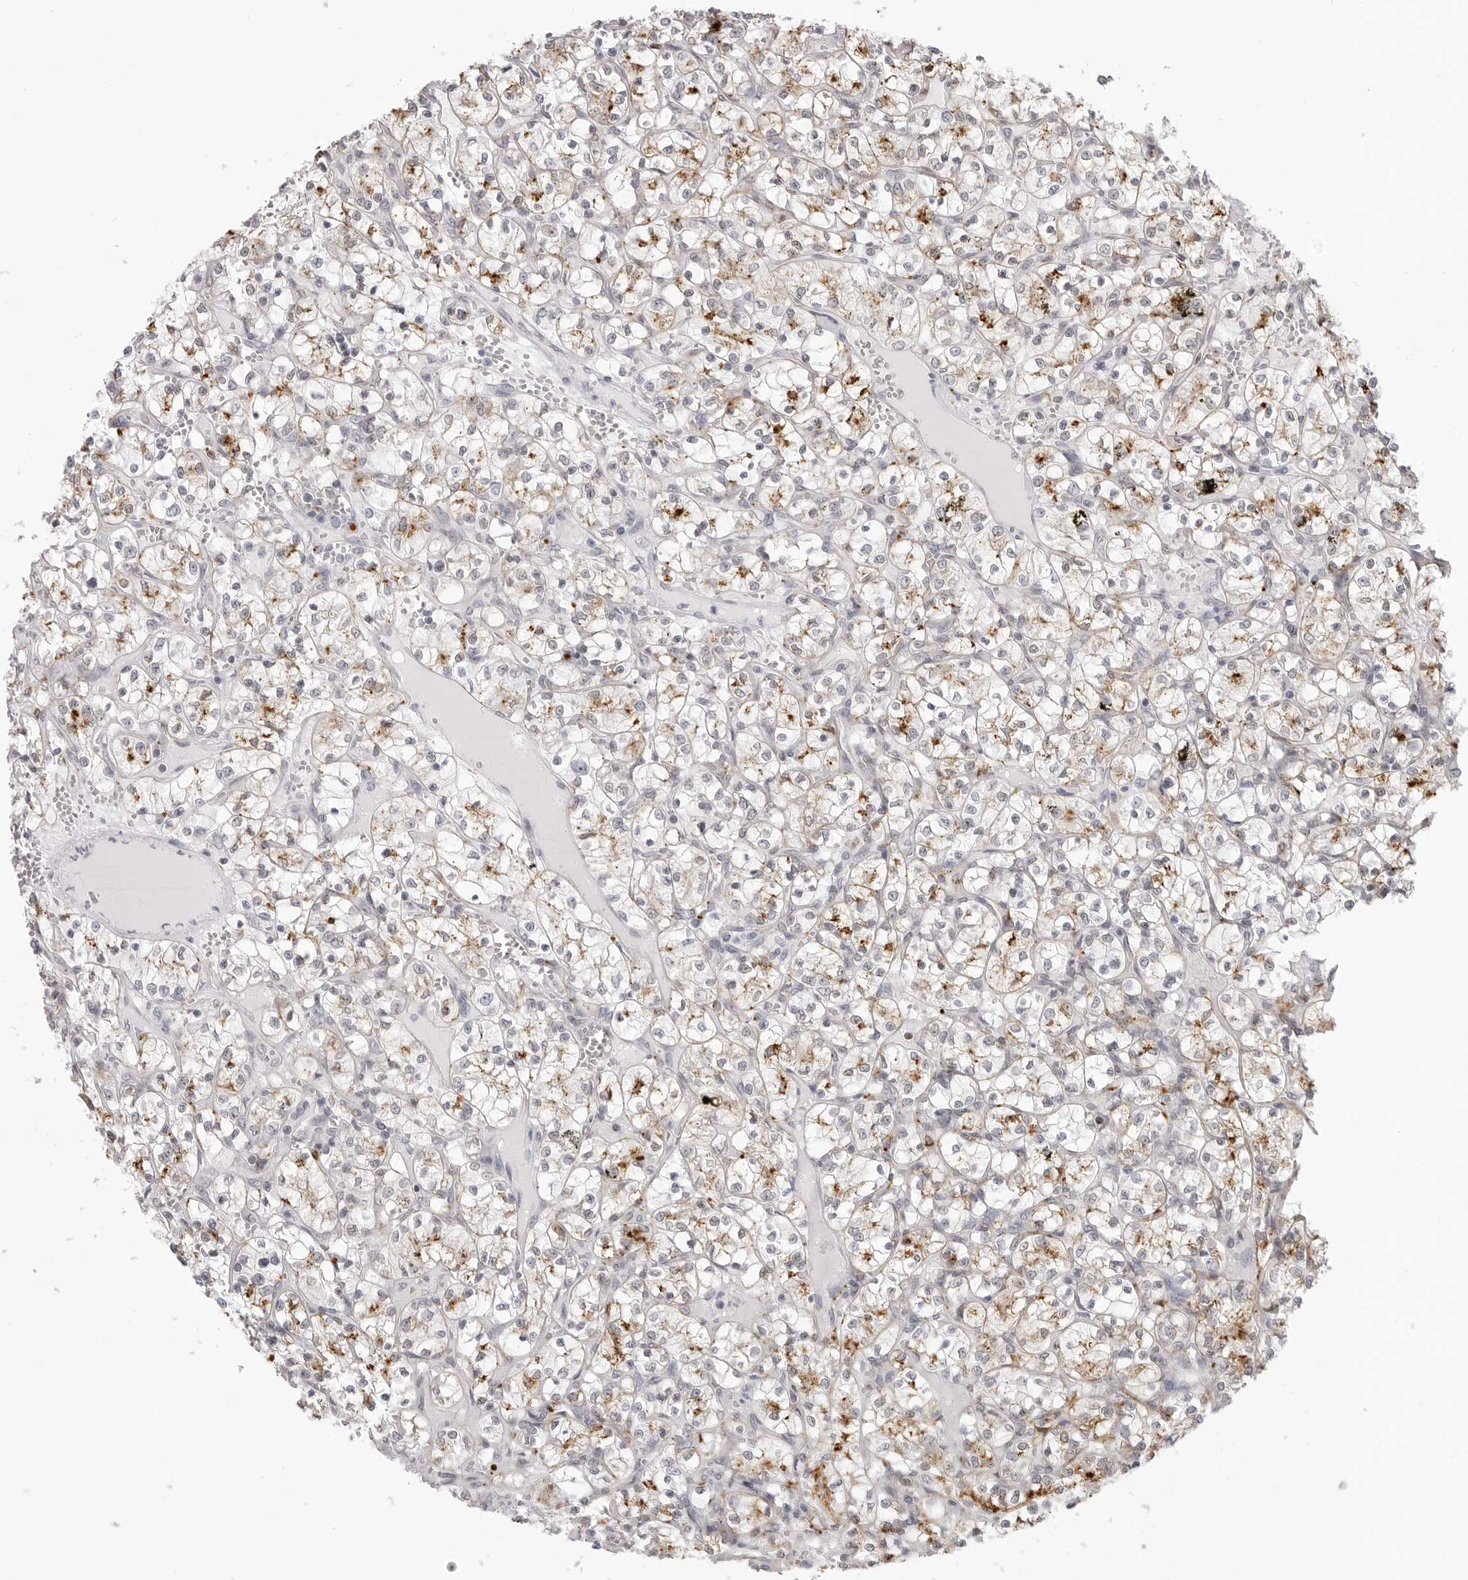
{"staining": {"intensity": "moderate", "quantity": "25%-75%", "location": "cytoplasmic/membranous"}, "tissue": "renal cancer", "cell_type": "Tumor cells", "image_type": "cancer", "snomed": [{"axis": "morphology", "description": "Adenocarcinoma, NOS"}, {"axis": "topography", "description": "Kidney"}], "caption": "This is an image of IHC staining of renal adenocarcinoma, which shows moderate positivity in the cytoplasmic/membranous of tumor cells.", "gene": "IL25", "patient": {"sex": "female", "age": 69}}